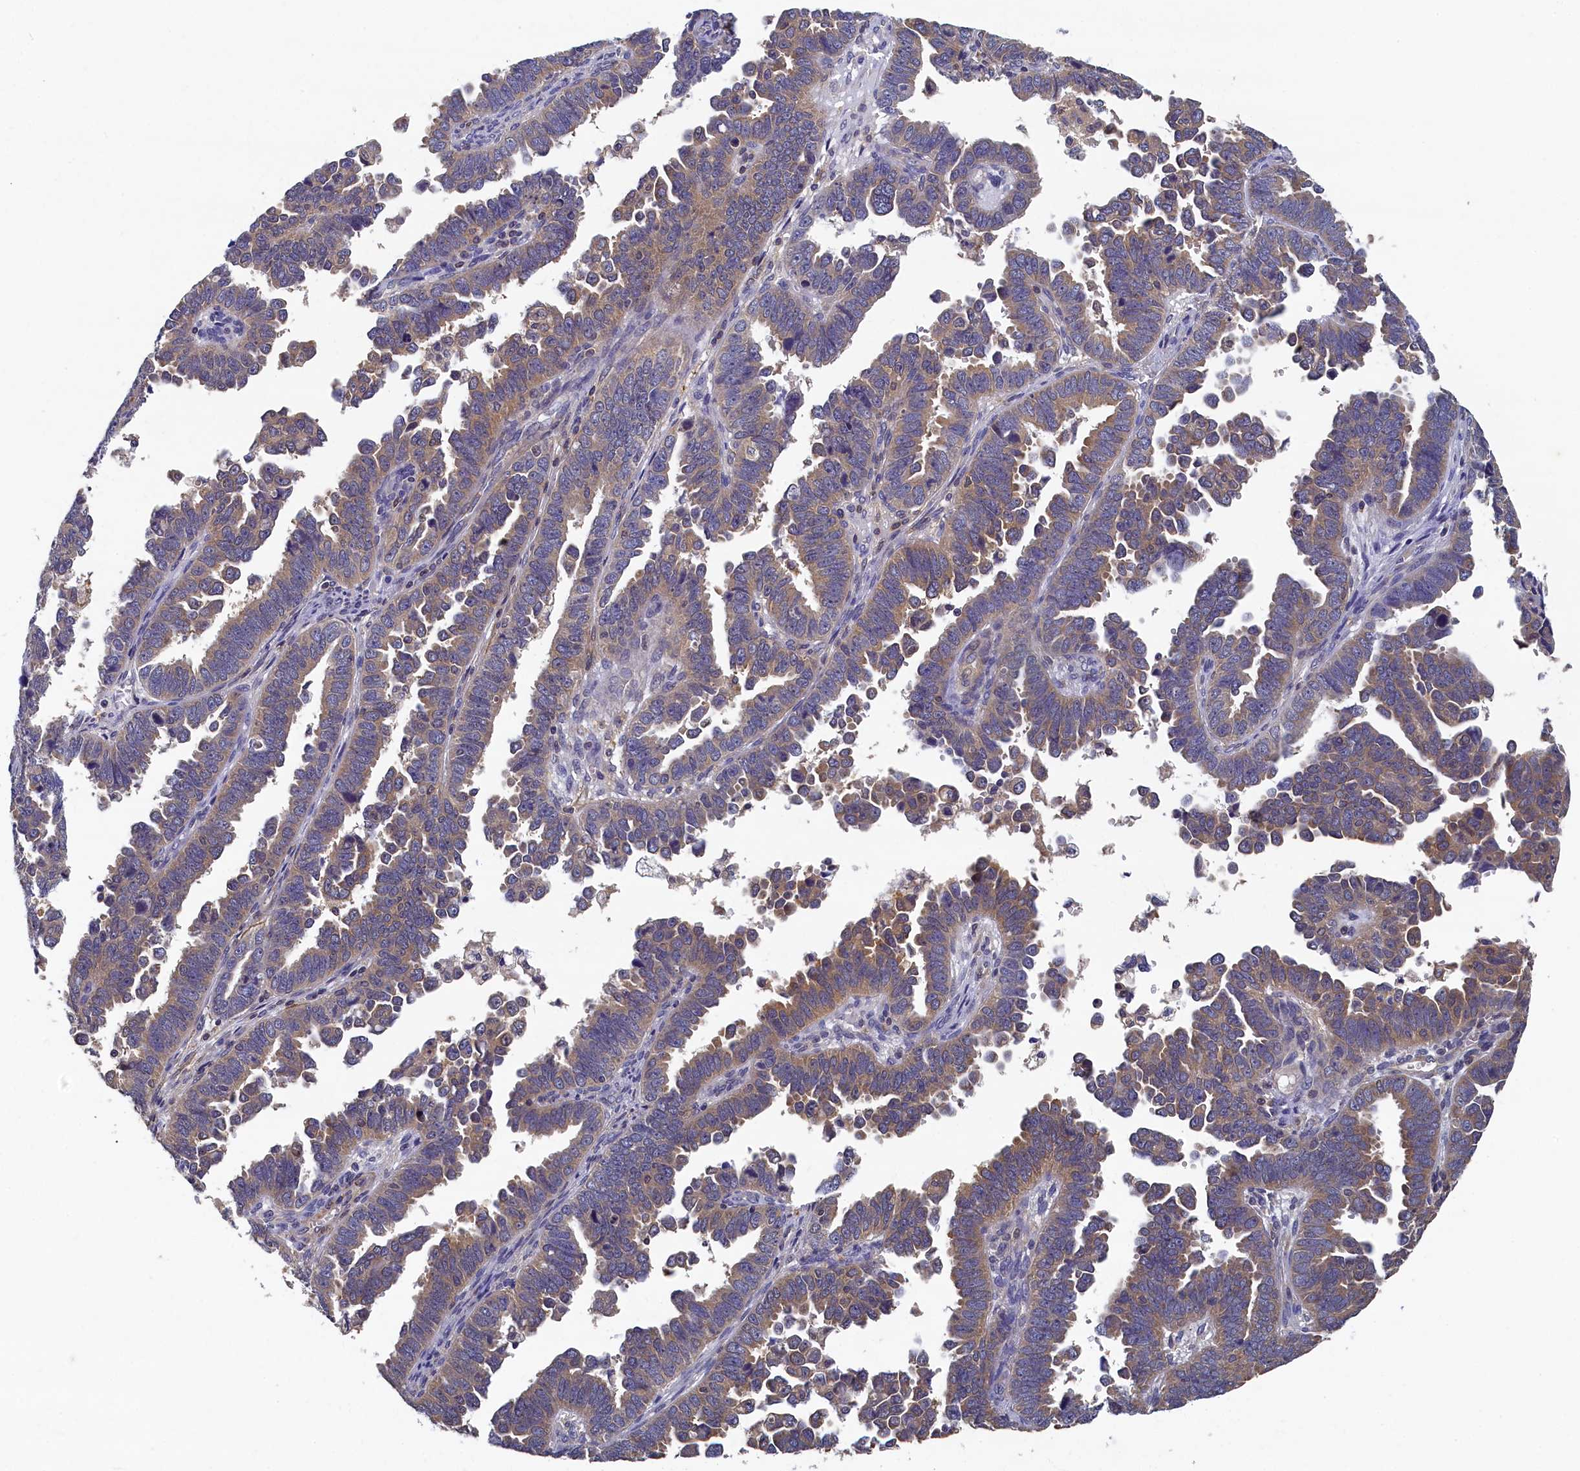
{"staining": {"intensity": "weak", "quantity": "25%-75%", "location": "cytoplasmic/membranous"}, "tissue": "endometrial cancer", "cell_type": "Tumor cells", "image_type": "cancer", "snomed": [{"axis": "morphology", "description": "Adenocarcinoma, NOS"}, {"axis": "topography", "description": "Endometrium"}], "caption": "This is a photomicrograph of immunohistochemistry (IHC) staining of endometrial cancer (adenocarcinoma), which shows weak staining in the cytoplasmic/membranous of tumor cells.", "gene": "TBCB", "patient": {"sex": "female", "age": 75}}